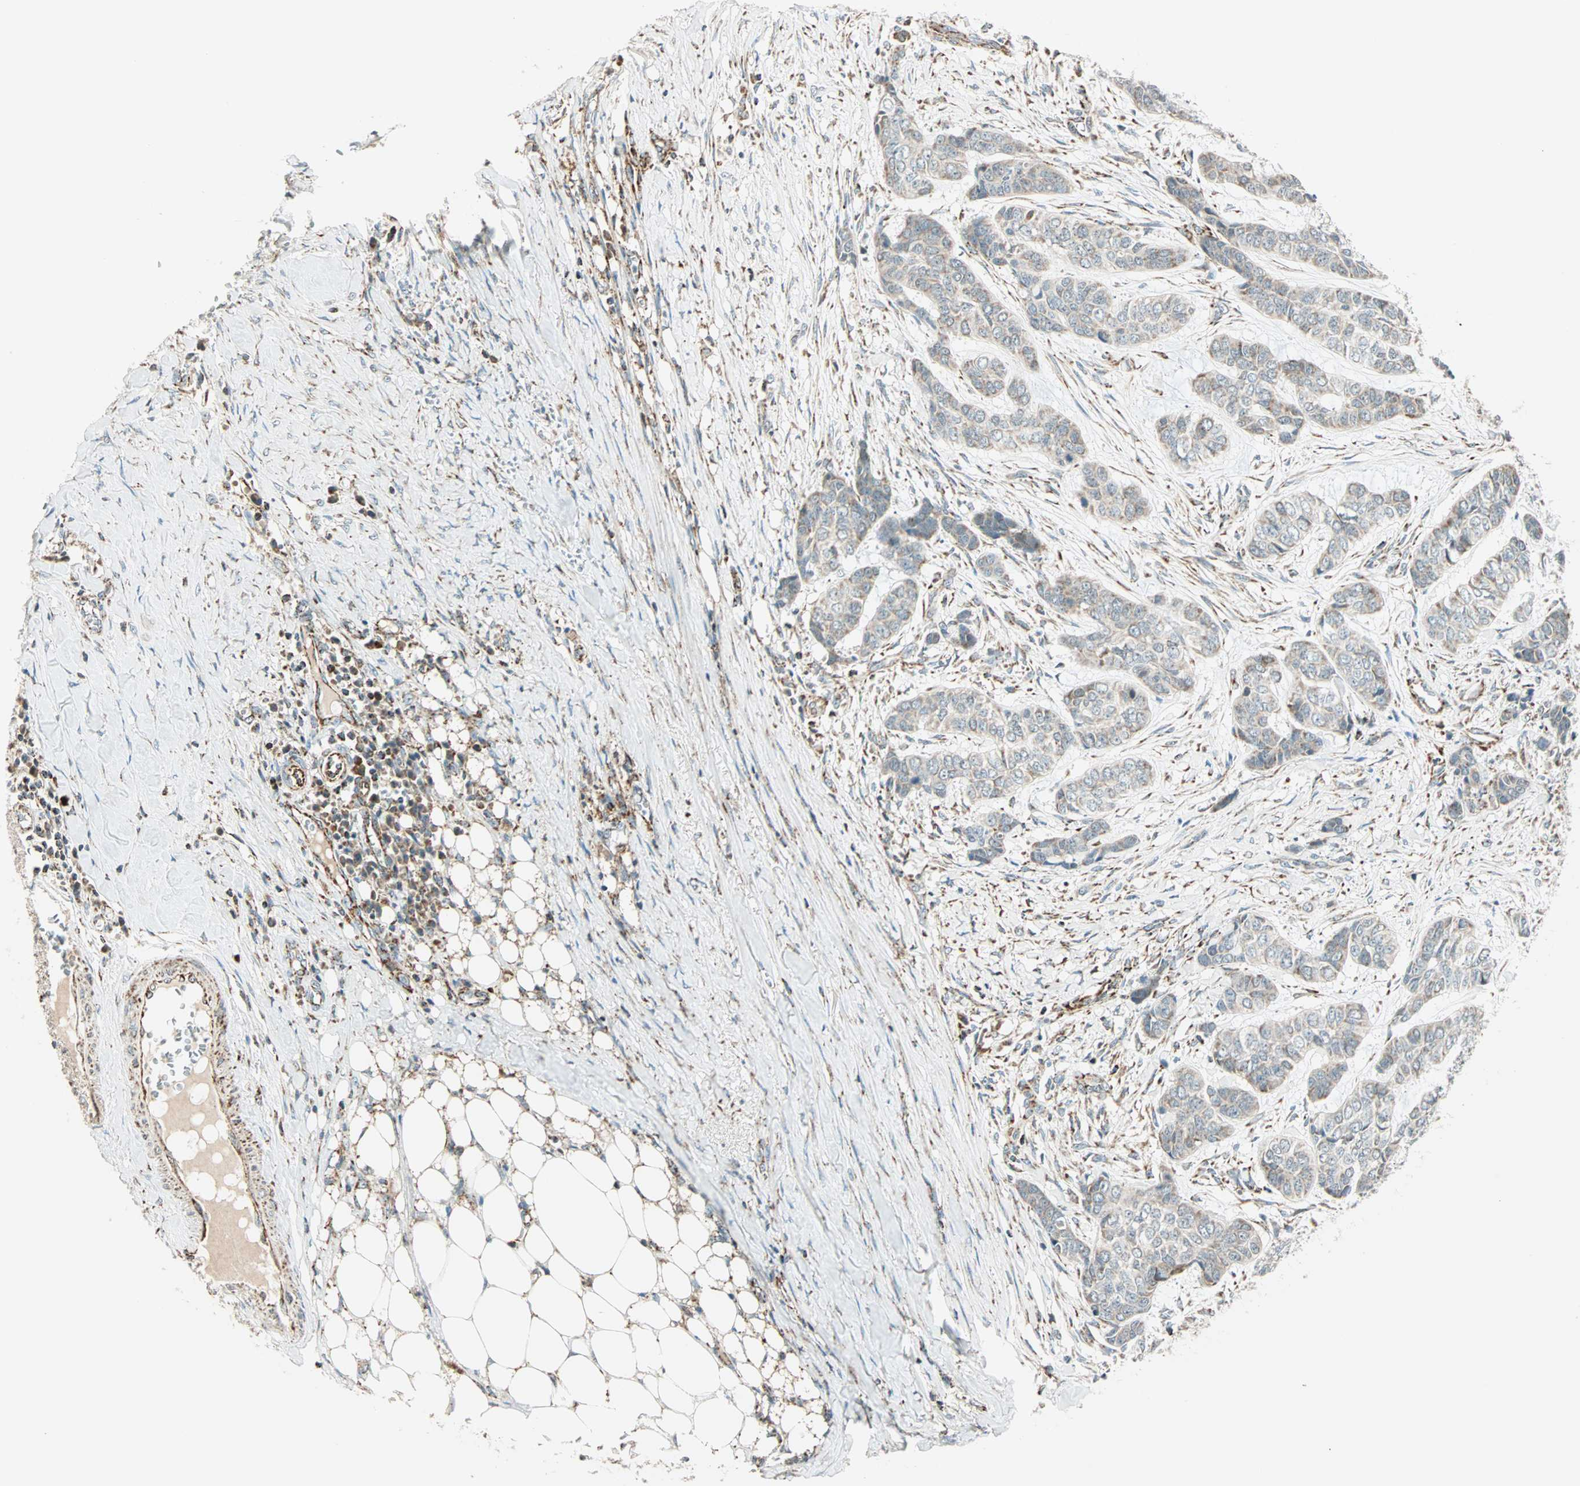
{"staining": {"intensity": "negative", "quantity": "none", "location": "none"}, "tissue": "skin cancer", "cell_type": "Tumor cells", "image_type": "cancer", "snomed": [{"axis": "morphology", "description": "Basal cell carcinoma"}, {"axis": "topography", "description": "Skin"}], "caption": "A high-resolution micrograph shows immunohistochemistry staining of skin cancer (basal cell carcinoma), which exhibits no significant staining in tumor cells.", "gene": "SPRY4", "patient": {"sex": "female", "age": 64}}